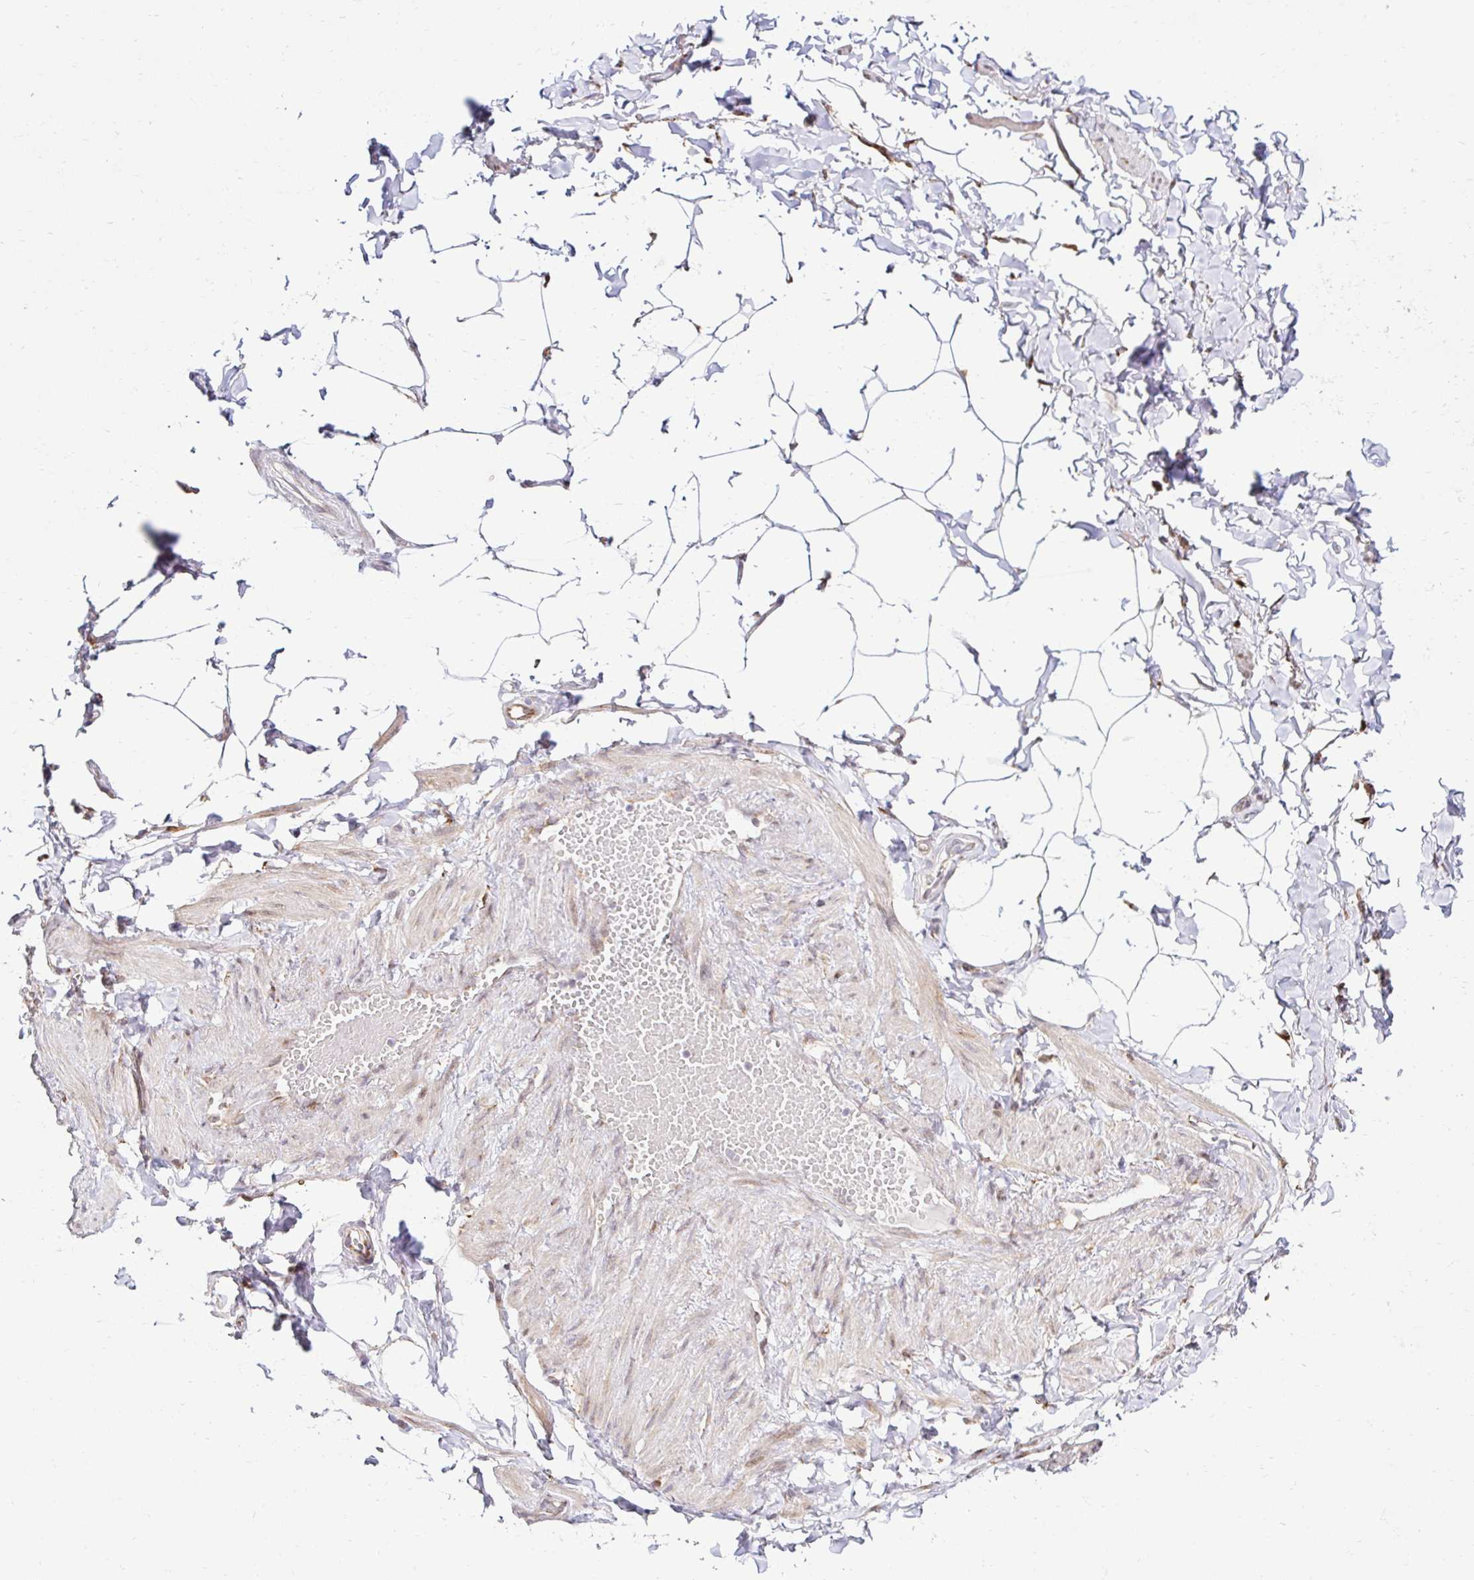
{"staining": {"intensity": "weak", "quantity": "25%-75%", "location": "cytoplasmic/membranous"}, "tissue": "adipose tissue", "cell_type": "Adipocytes", "image_type": "normal", "snomed": [{"axis": "morphology", "description": "Normal tissue, NOS"}, {"axis": "topography", "description": "Soft tissue"}, {"axis": "topography", "description": "Adipose tissue"}, {"axis": "topography", "description": "Vascular tissue"}, {"axis": "topography", "description": "Peripheral nerve tissue"}], "caption": "Protein staining demonstrates weak cytoplasmic/membranous positivity in approximately 25%-75% of adipocytes in normal adipose tissue. Using DAB (brown) and hematoxylin (blue) stains, captured at high magnification using brightfield microscopy.", "gene": "HPS1", "patient": {"sex": "male", "age": 29}}